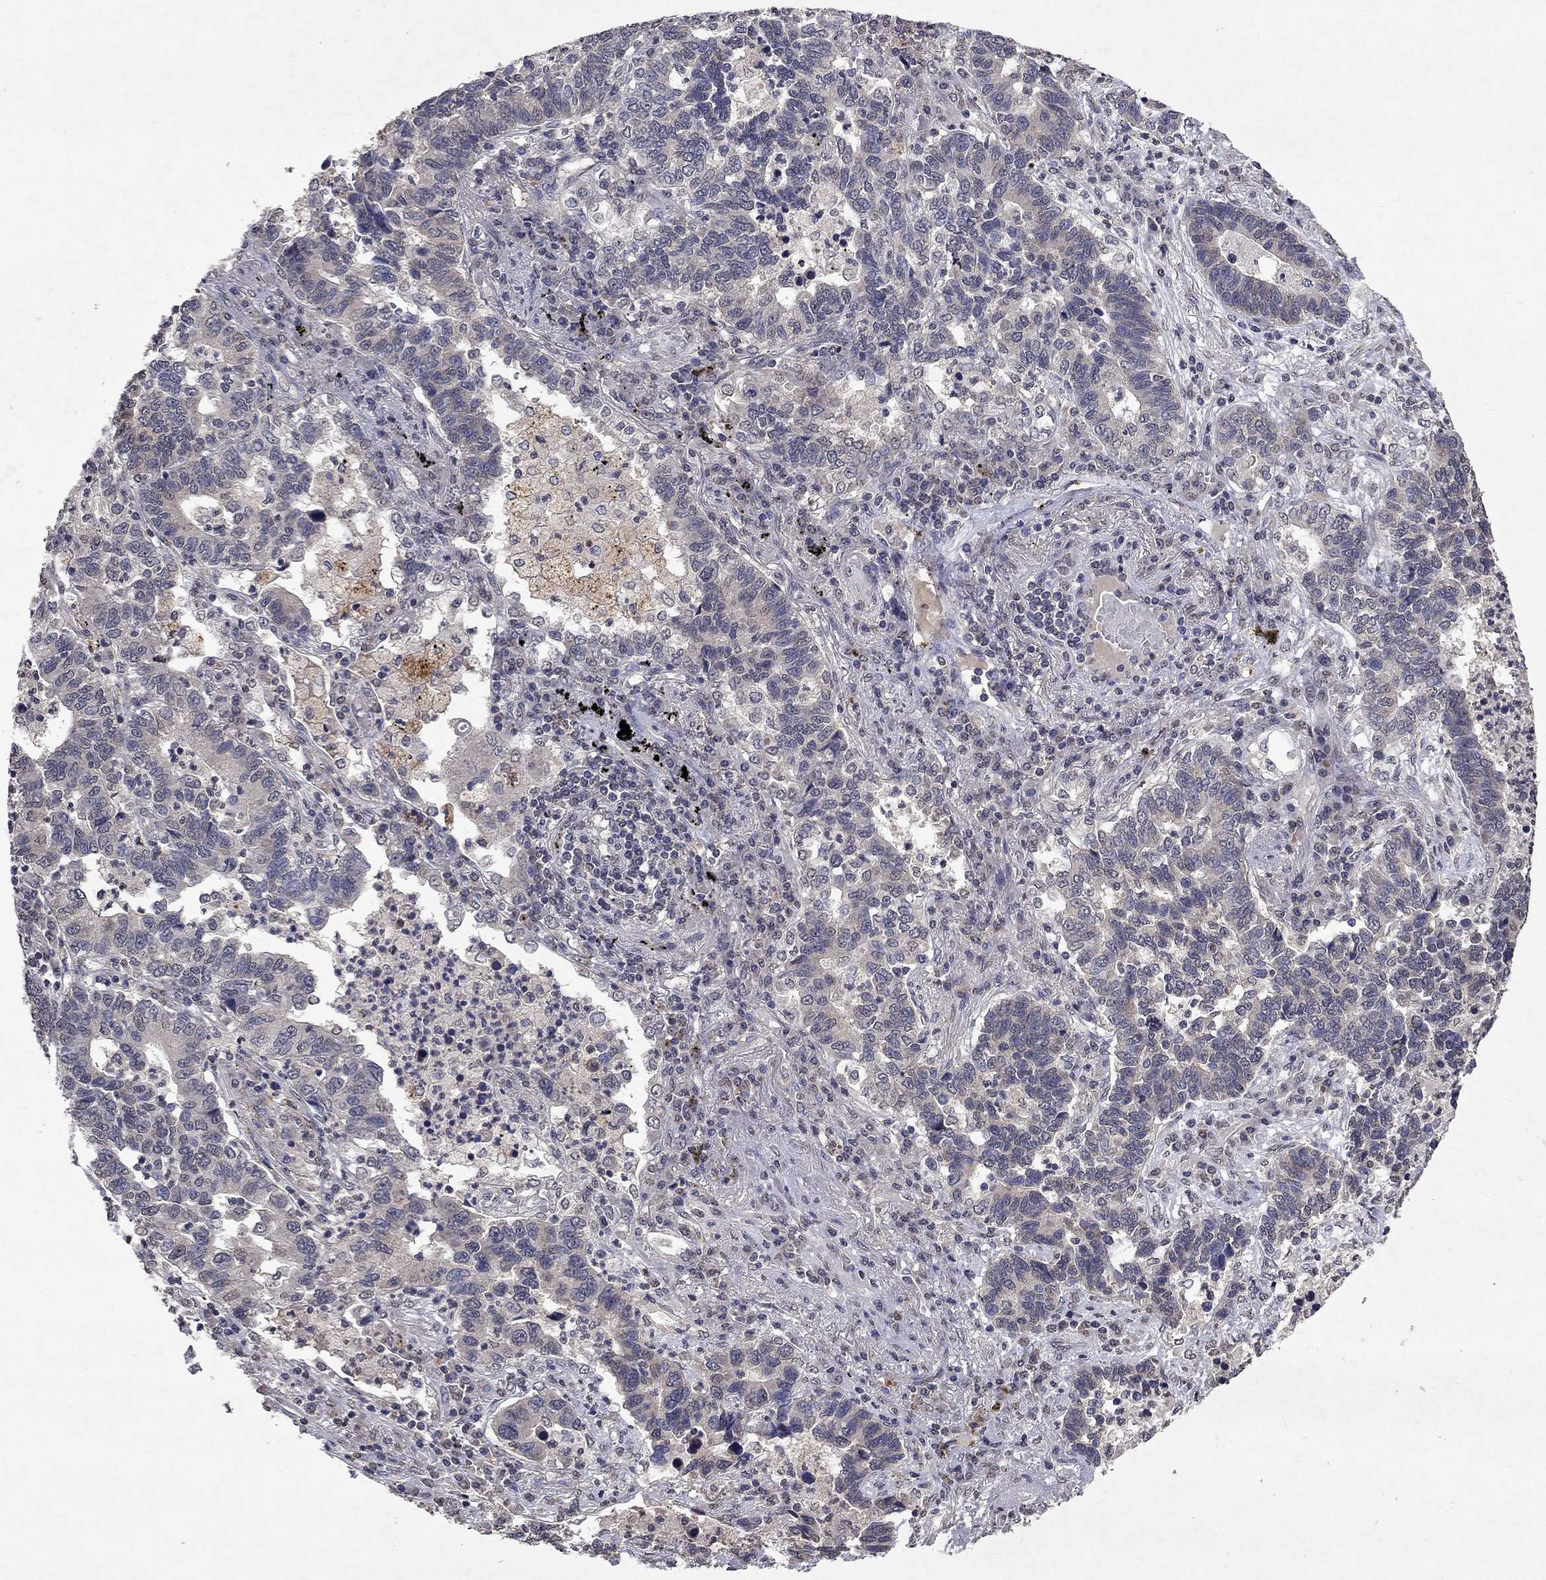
{"staining": {"intensity": "negative", "quantity": "none", "location": "none"}, "tissue": "lung cancer", "cell_type": "Tumor cells", "image_type": "cancer", "snomed": [{"axis": "morphology", "description": "Adenocarcinoma, NOS"}, {"axis": "topography", "description": "Lung"}], "caption": "Tumor cells are negative for protein expression in human lung cancer (adenocarcinoma).", "gene": "TTC38", "patient": {"sex": "female", "age": 57}}